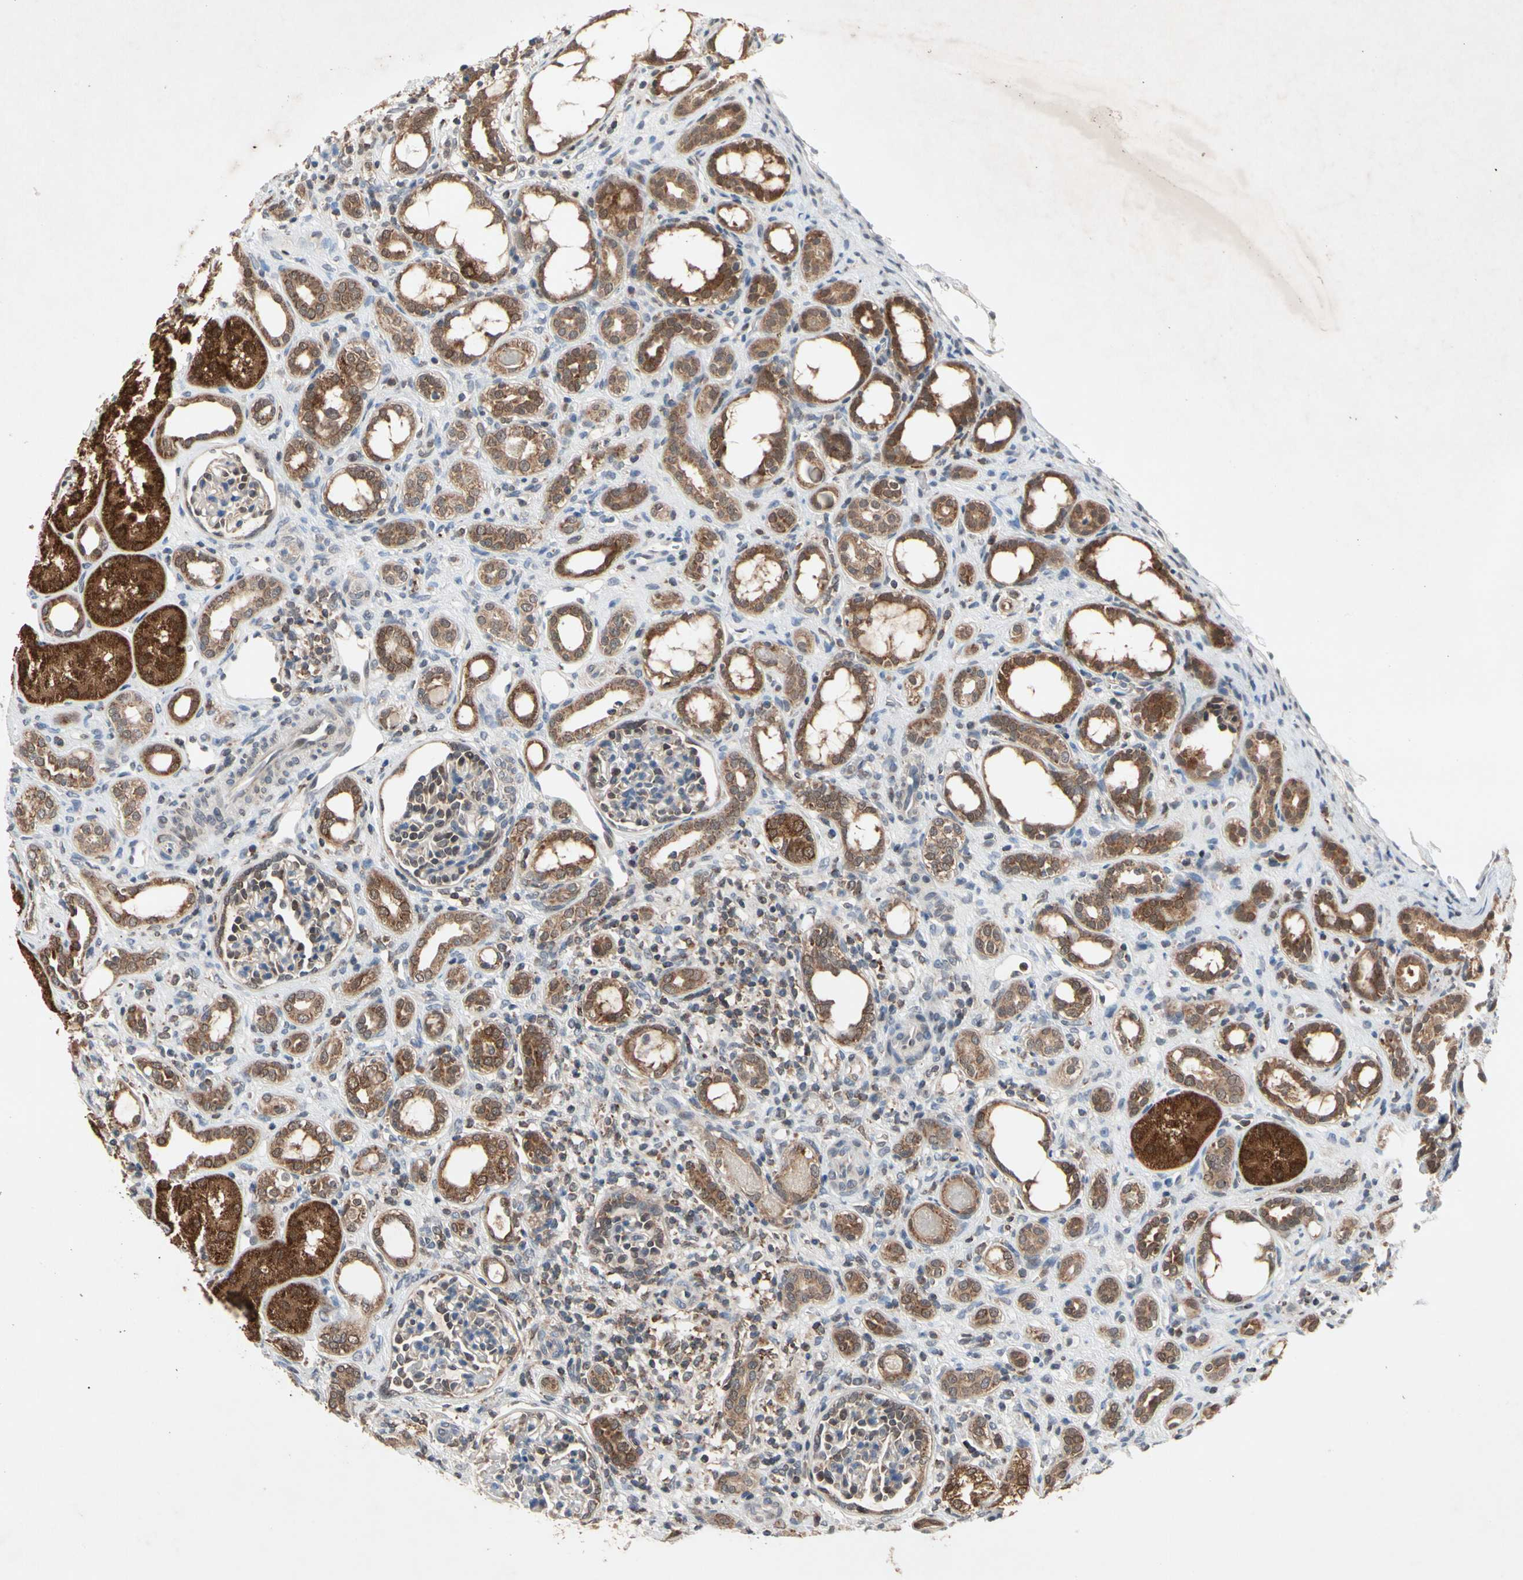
{"staining": {"intensity": "moderate", "quantity": "<25%", "location": "cytoplasmic/membranous,nuclear"}, "tissue": "kidney", "cell_type": "Cells in glomeruli", "image_type": "normal", "snomed": [{"axis": "morphology", "description": "Normal tissue, NOS"}, {"axis": "topography", "description": "Kidney"}], "caption": "Unremarkable kidney shows moderate cytoplasmic/membranous,nuclear staining in approximately <25% of cells in glomeruli, visualized by immunohistochemistry.", "gene": "MTHFS", "patient": {"sex": "male", "age": 7}}